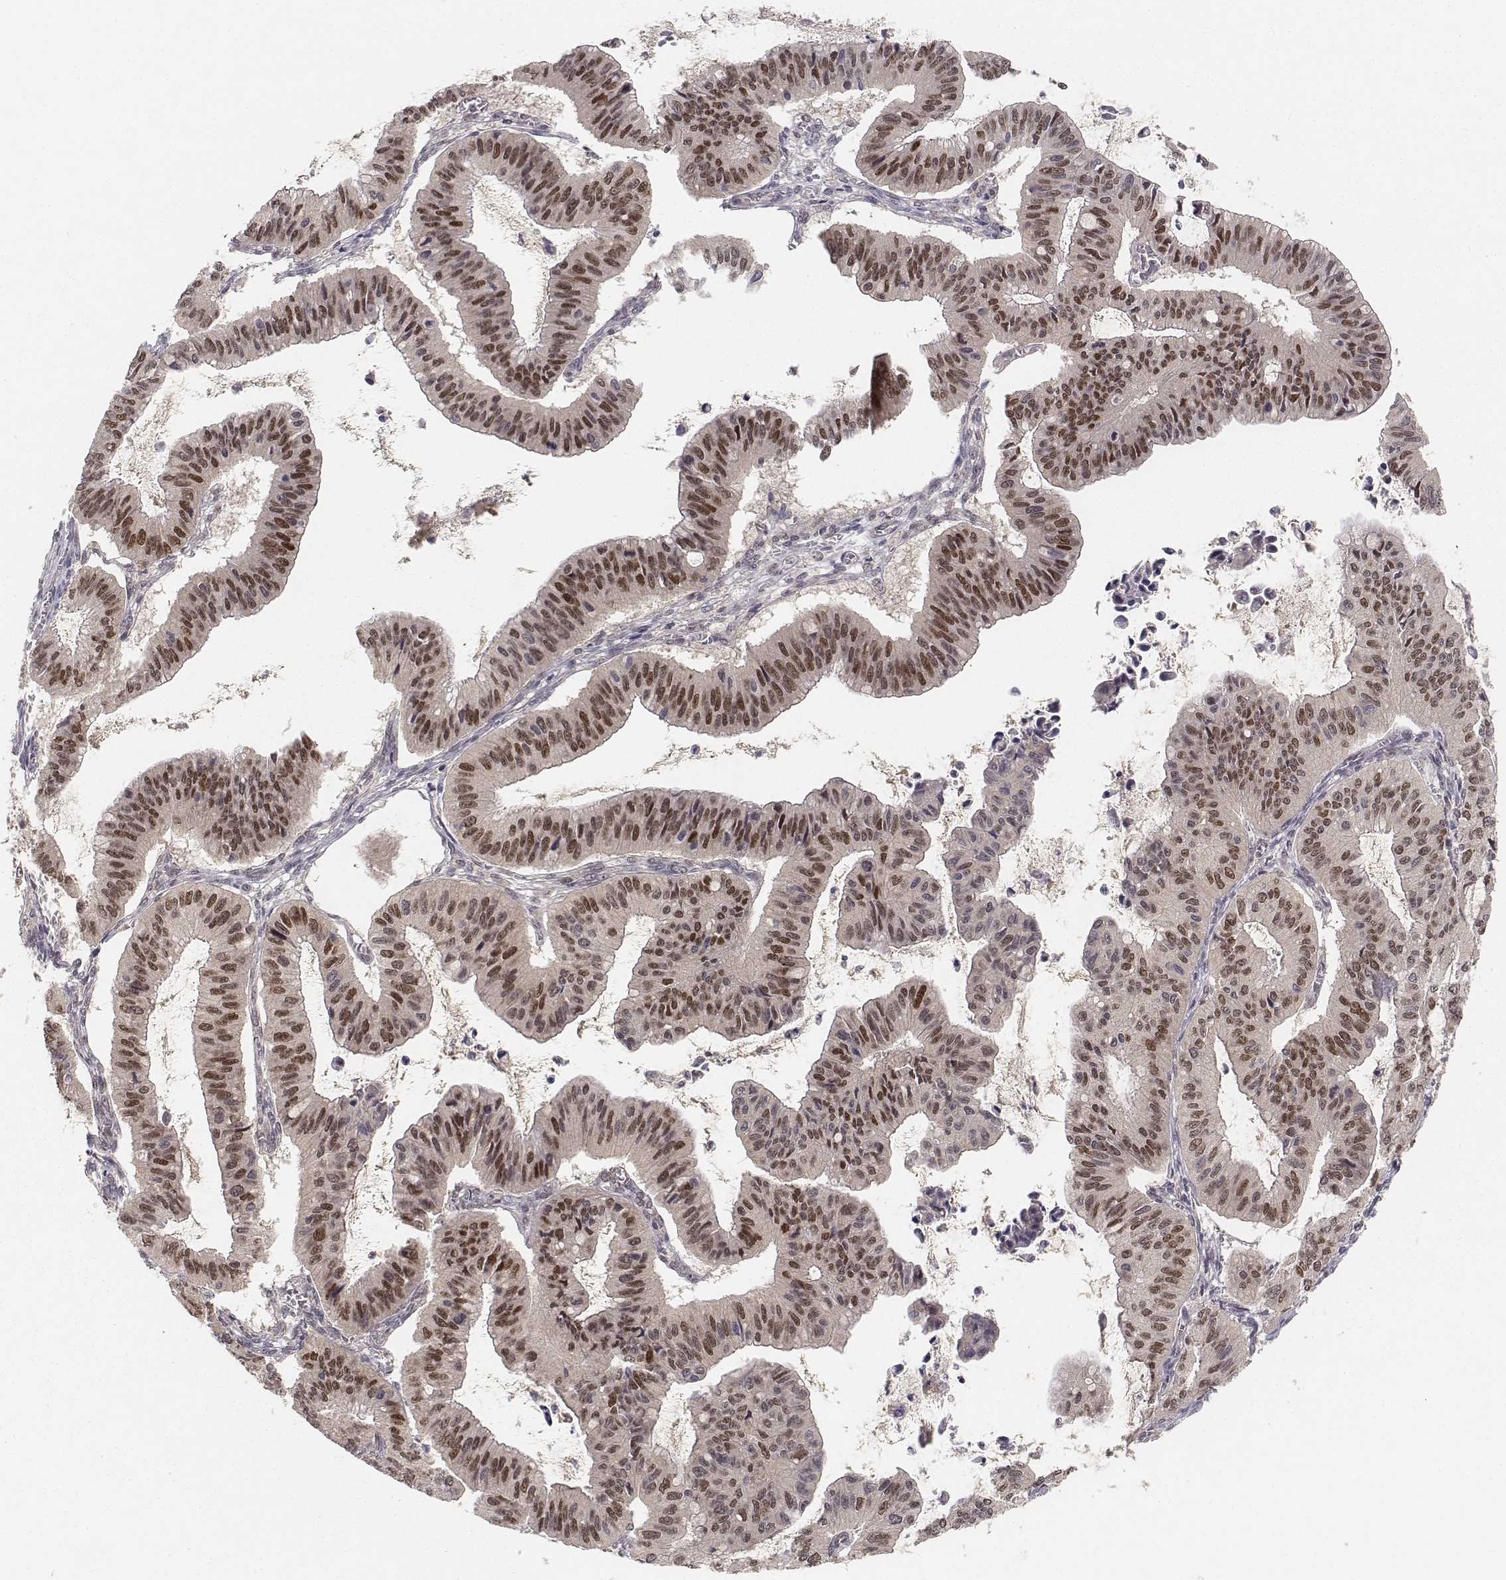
{"staining": {"intensity": "moderate", "quantity": ">75%", "location": "nuclear"}, "tissue": "ovarian cancer", "cell_type": "Tumor cells", "image_type": "cancer", "snomed": [{"axis": "morphology", "description": "Cystadenocarcinoma, mucinous, NOS"}, {"axis": "topography", "description": "Ovary"}], "caption": "Protein analysis of ovarian mucinous cystadenocarcinoma tissue displays moderate nuclear expression in about >75% of tumor cells.", "gene": "FANCD2", "patient": {"sex": "female", "age": 72}}